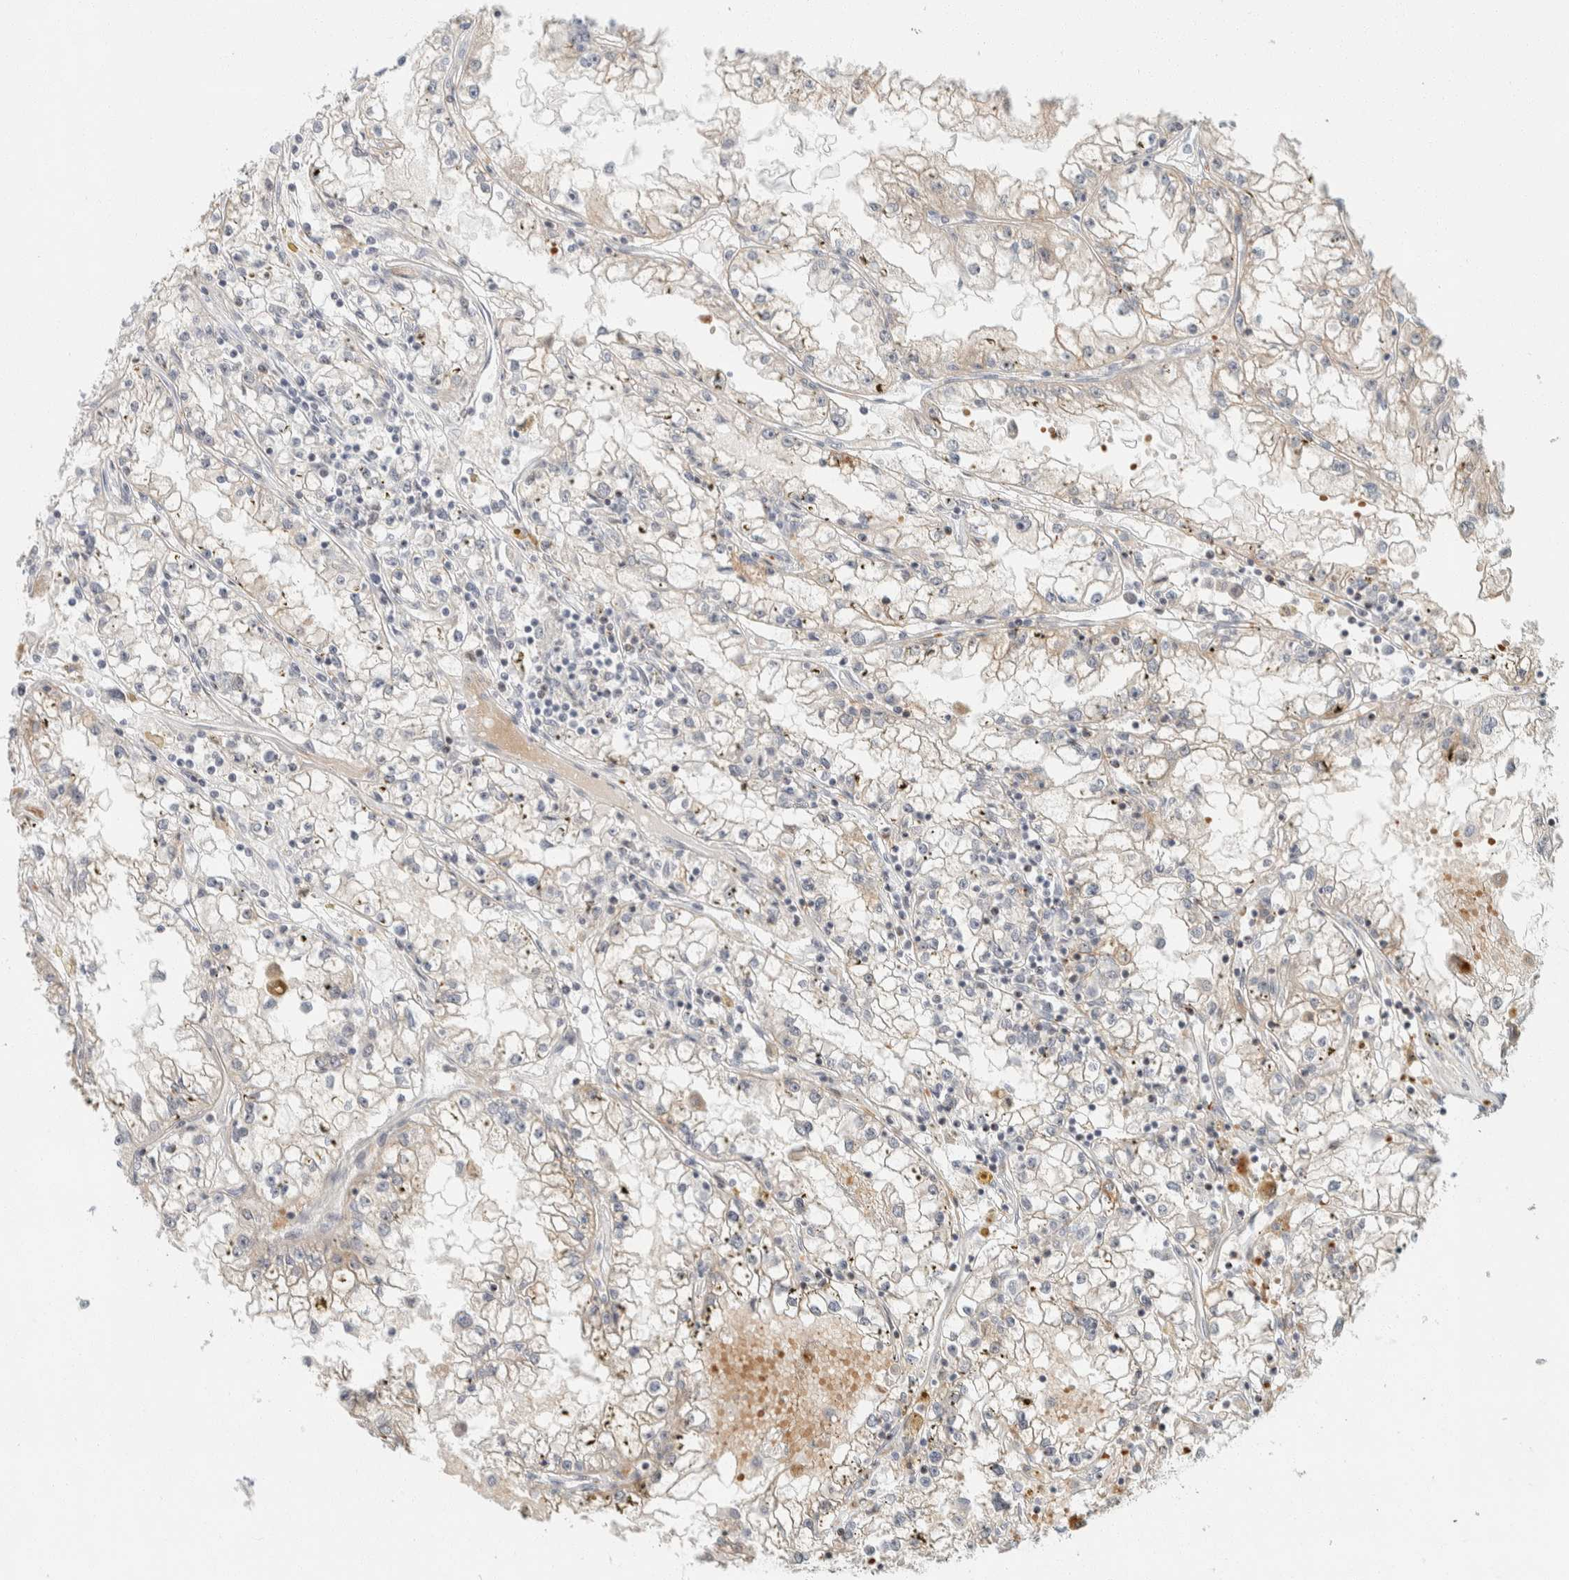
{"staining": {"intensity": "weak", "quantity": "<25%", "location": "cytoplasmic/membranous"}, "tissue": "renal cancer", "cell_type": "Tumor cells", "image_type": "cancer", "snomed": [{"axis": "morphology", "description": "Adenocarcinoma, NOS"}, {"axis": "topography", "description": "Kidney"}], "caption": "IHC histopathology image of renal cancer stained for a protein (brown), which displays no positivity in tumor cells. Nuclei are stained in blue.", "gene": "ZBTB2", "patient": {"sex": "male", "age": 56}}